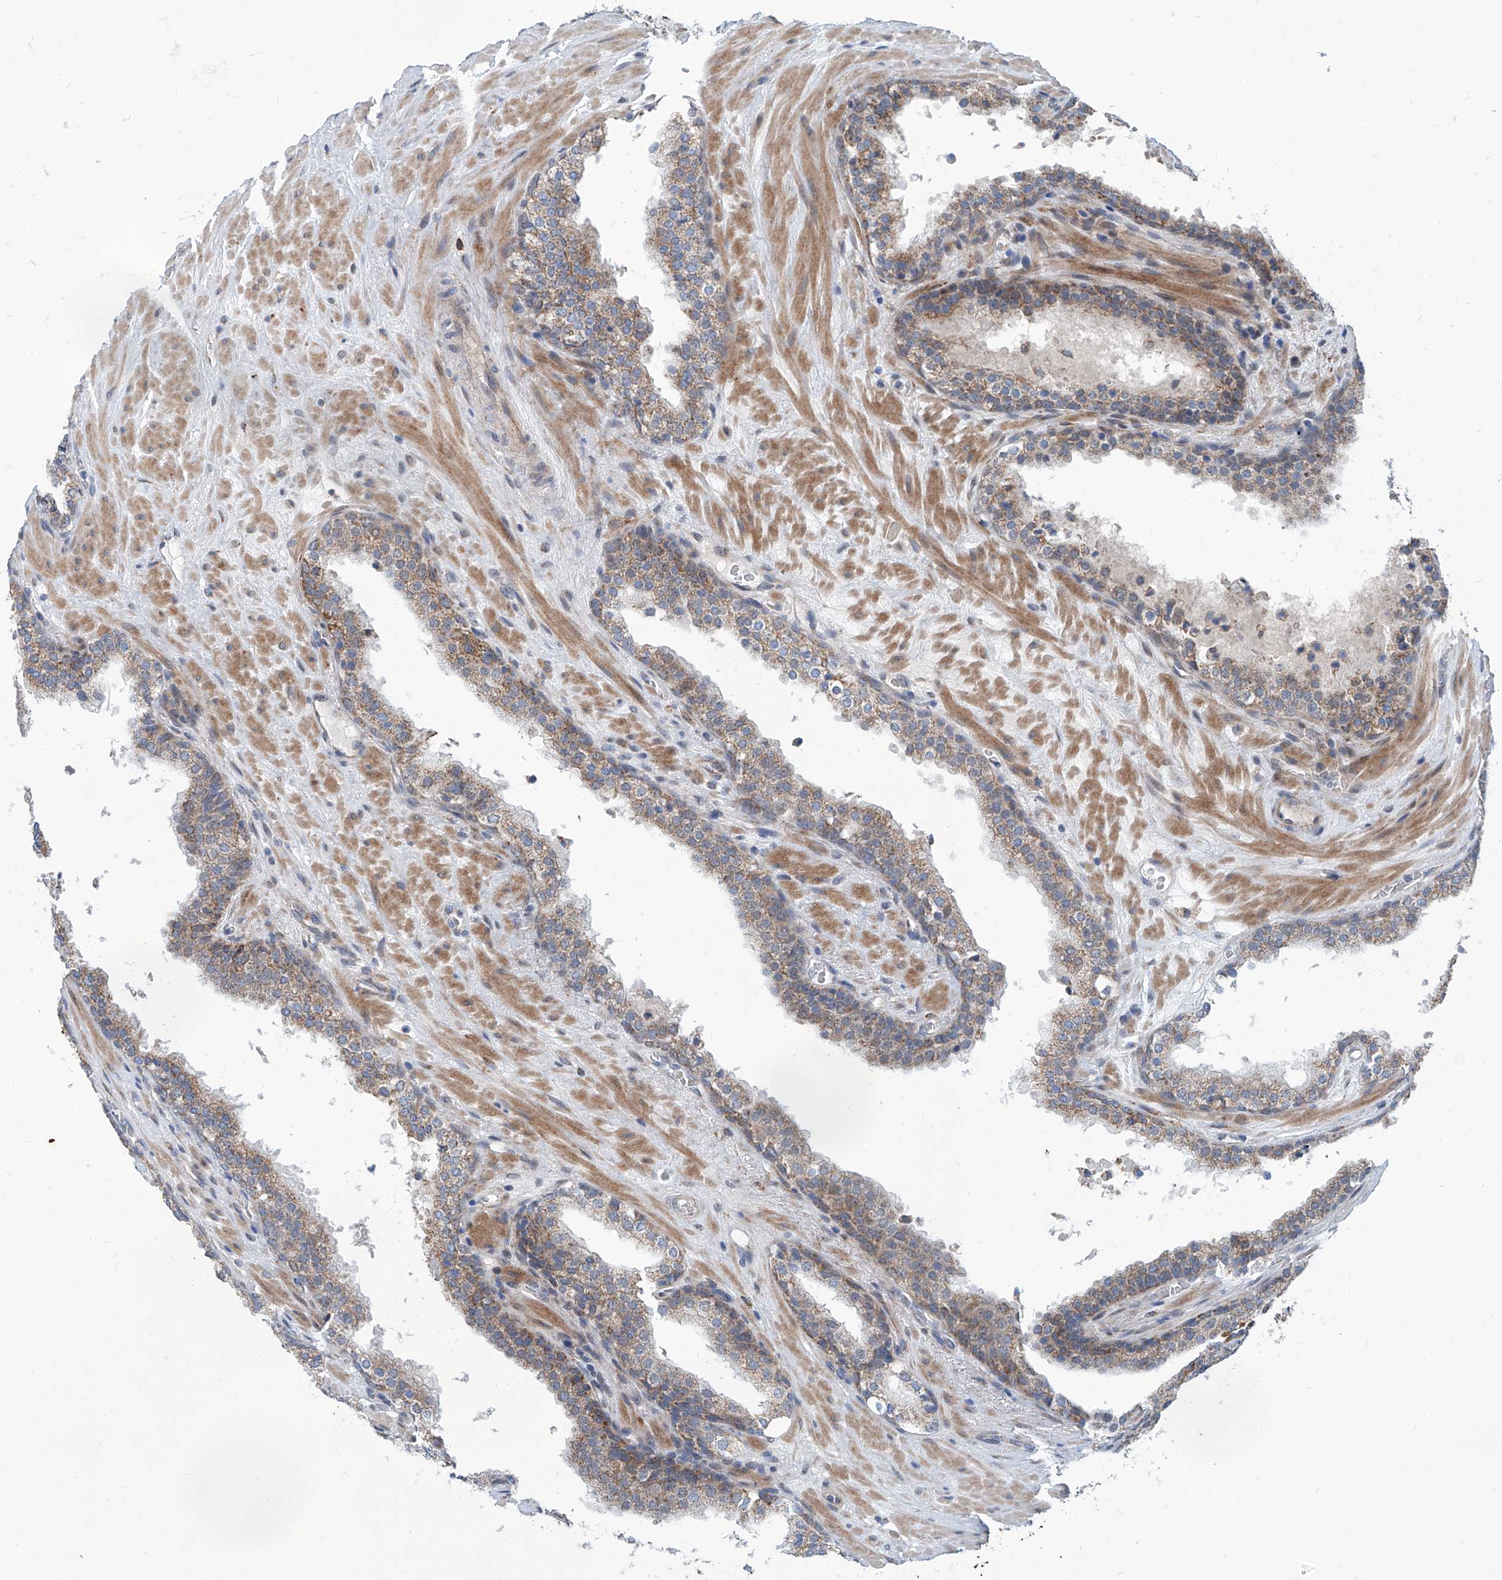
{"staining": {"intensity": "moderate", "quantity": ">75%", "location": "cytoplasmic/membranous"}, "tissue": "prostate cancer", "cell_type": "Tumor cells", "image_type": "cancer", "snomed": [{"axis": "morphology", "description": "Adenocarcinoma, High grade"}, {"axis": "topography", "description": "Prostate"}], "caption": "This is an image of immunohistochemistry staining of prostate cancer (adenocarcinoma (high-grade)), which shows moderate expression in the cytoplasmic/membranous of tumor cells.", "gene": "USP48", "patient": {"sex": "male", "age": 56}}